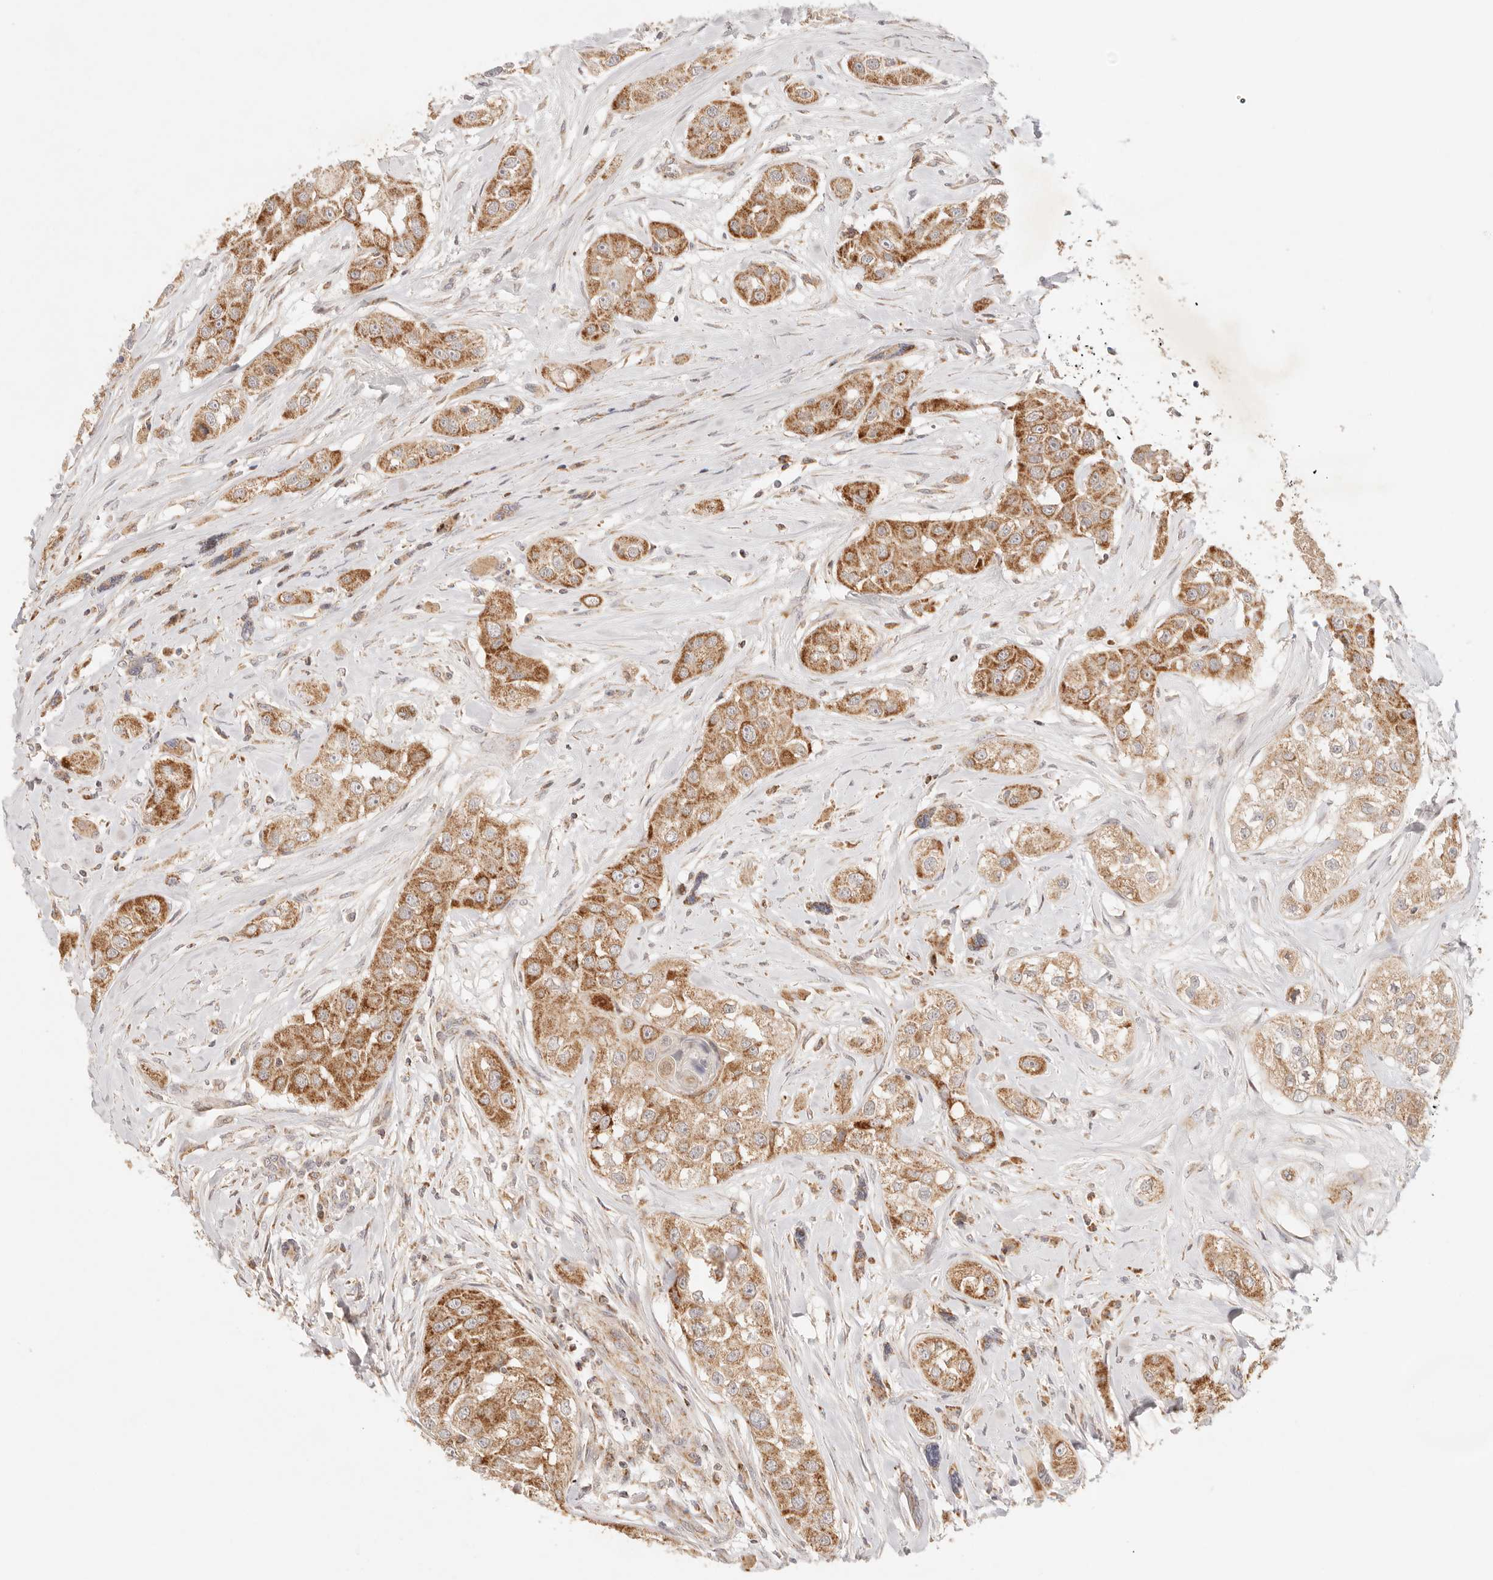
{"staining": {"intensity": "moderate", "quantity": ">75%", "location": "cytoplasmic/membranous"}, "tissue": "head and neck cancer", "cell_type": "Tumor cells", "image_type": "cancer", "snomed": [{"axis": "morphology", "description": "Normal tissue, NOS"}, {"axis": "morphology", "description": "Squamous cell carcinoma, NOS"}, {"axis": "topography", "description": "Skeletal muscle"}, {"axis": "topography", "description": "Head-Neck"}], "caption": "Immunohistochemical staining of head and neck squamous cell carcinoma shows moderate cytoplasmic/membranous protein staining in approximately >75% of tumor cells.", "gene": "COA6", "patient": {"sex": "male", "age": 51}}